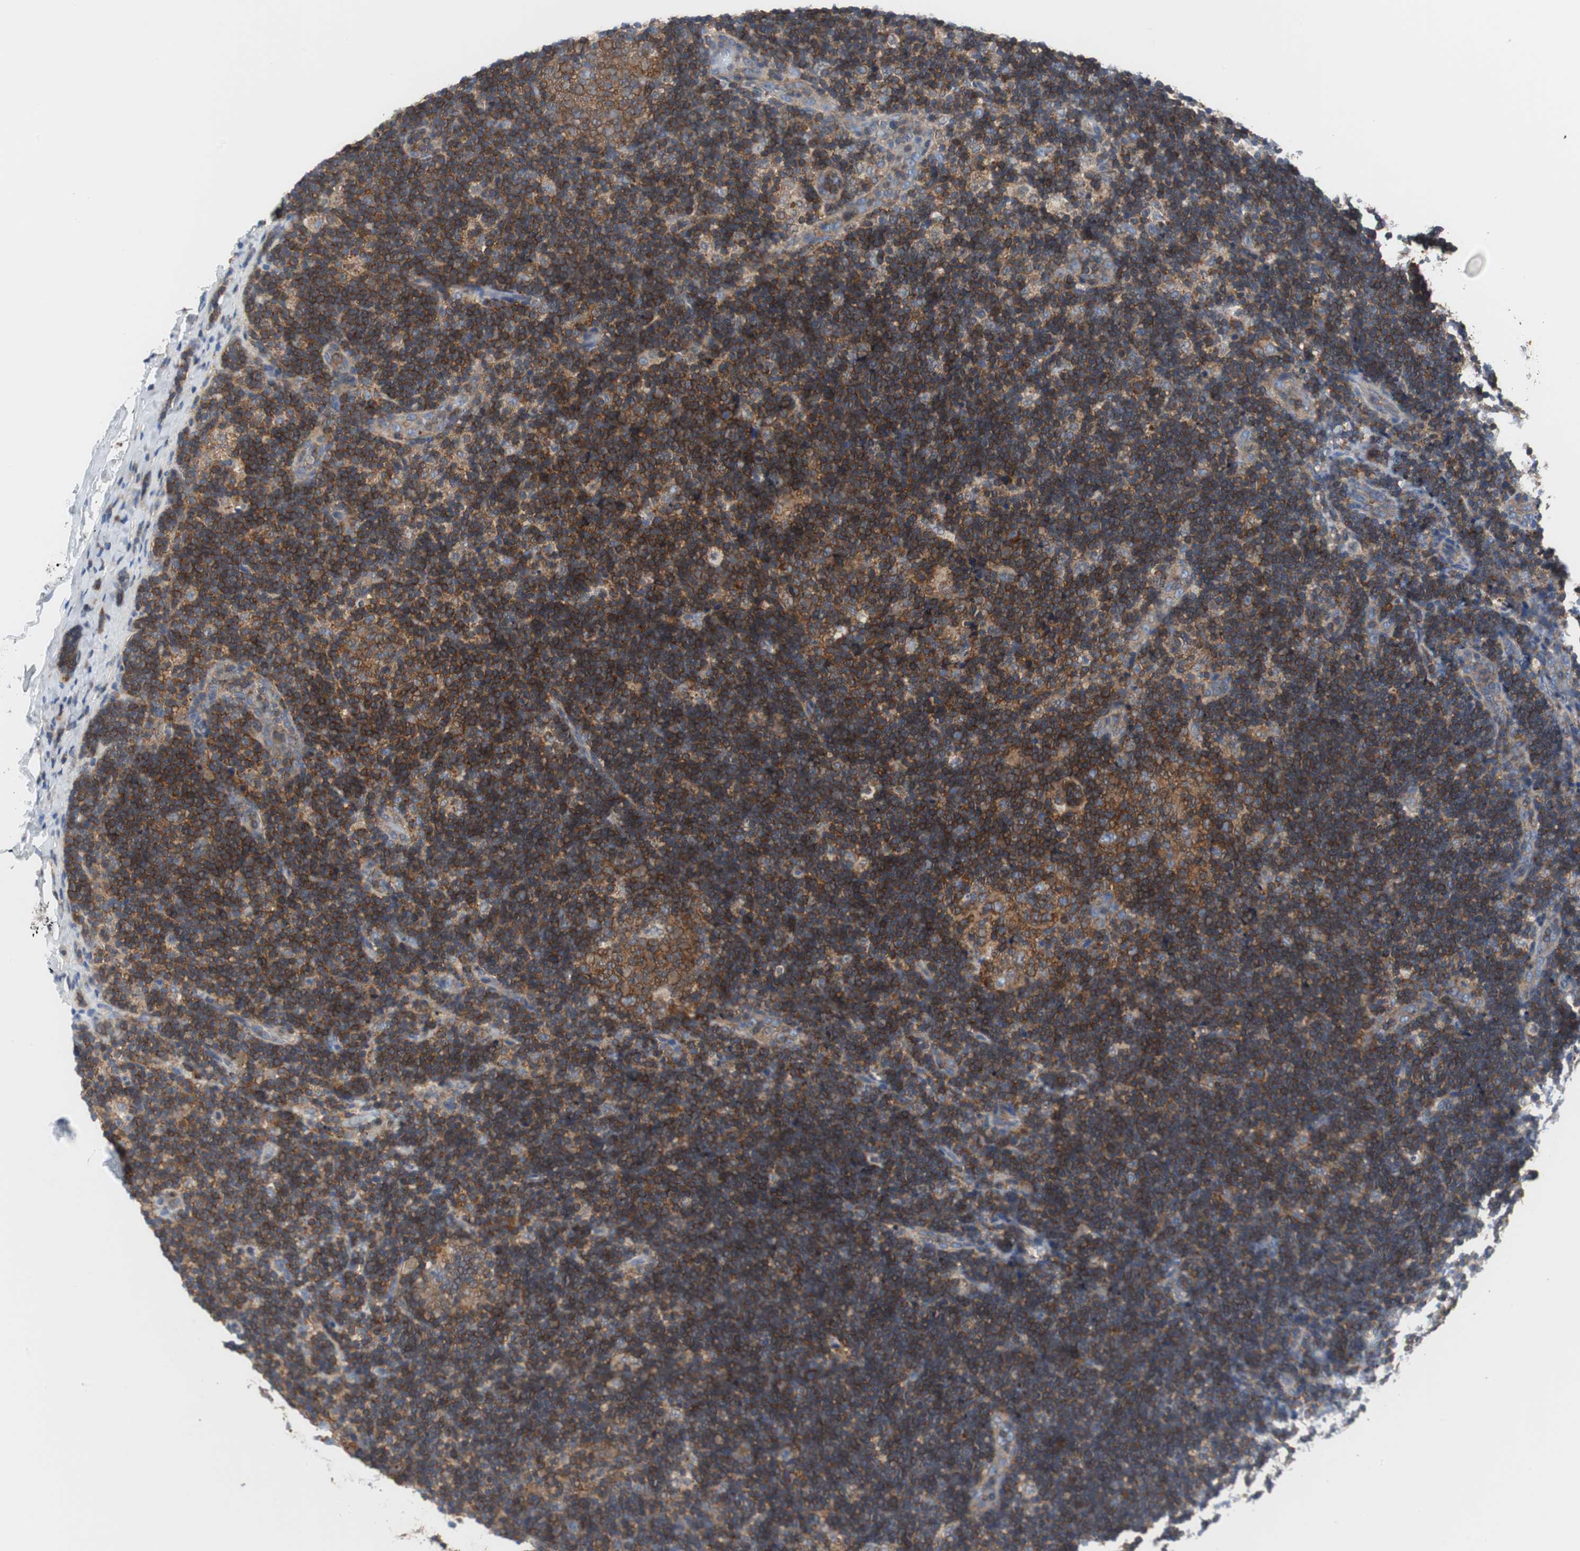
{"staining": {"intensity": "strong", "quantity": ">75%", "location": "cytoplasmic/membranous"}, "tissue": "lymph node", "cell_type": "Germinal center cells", "image_type": "normal", "snomed": [{"axis": "morphology", "description": "Normal tissue, NOS"}, {"axis": "topography", "description": "Lymph node"}], "caption": "This photomicrograph shows immunohistochemistry staining of unremarkable lymph node, with high strong cytoplasmic/membranous staining in approximately >75% of germinal center cells.", "gene": "BRAF", "patient": {"sex": "female", "age": 14}}